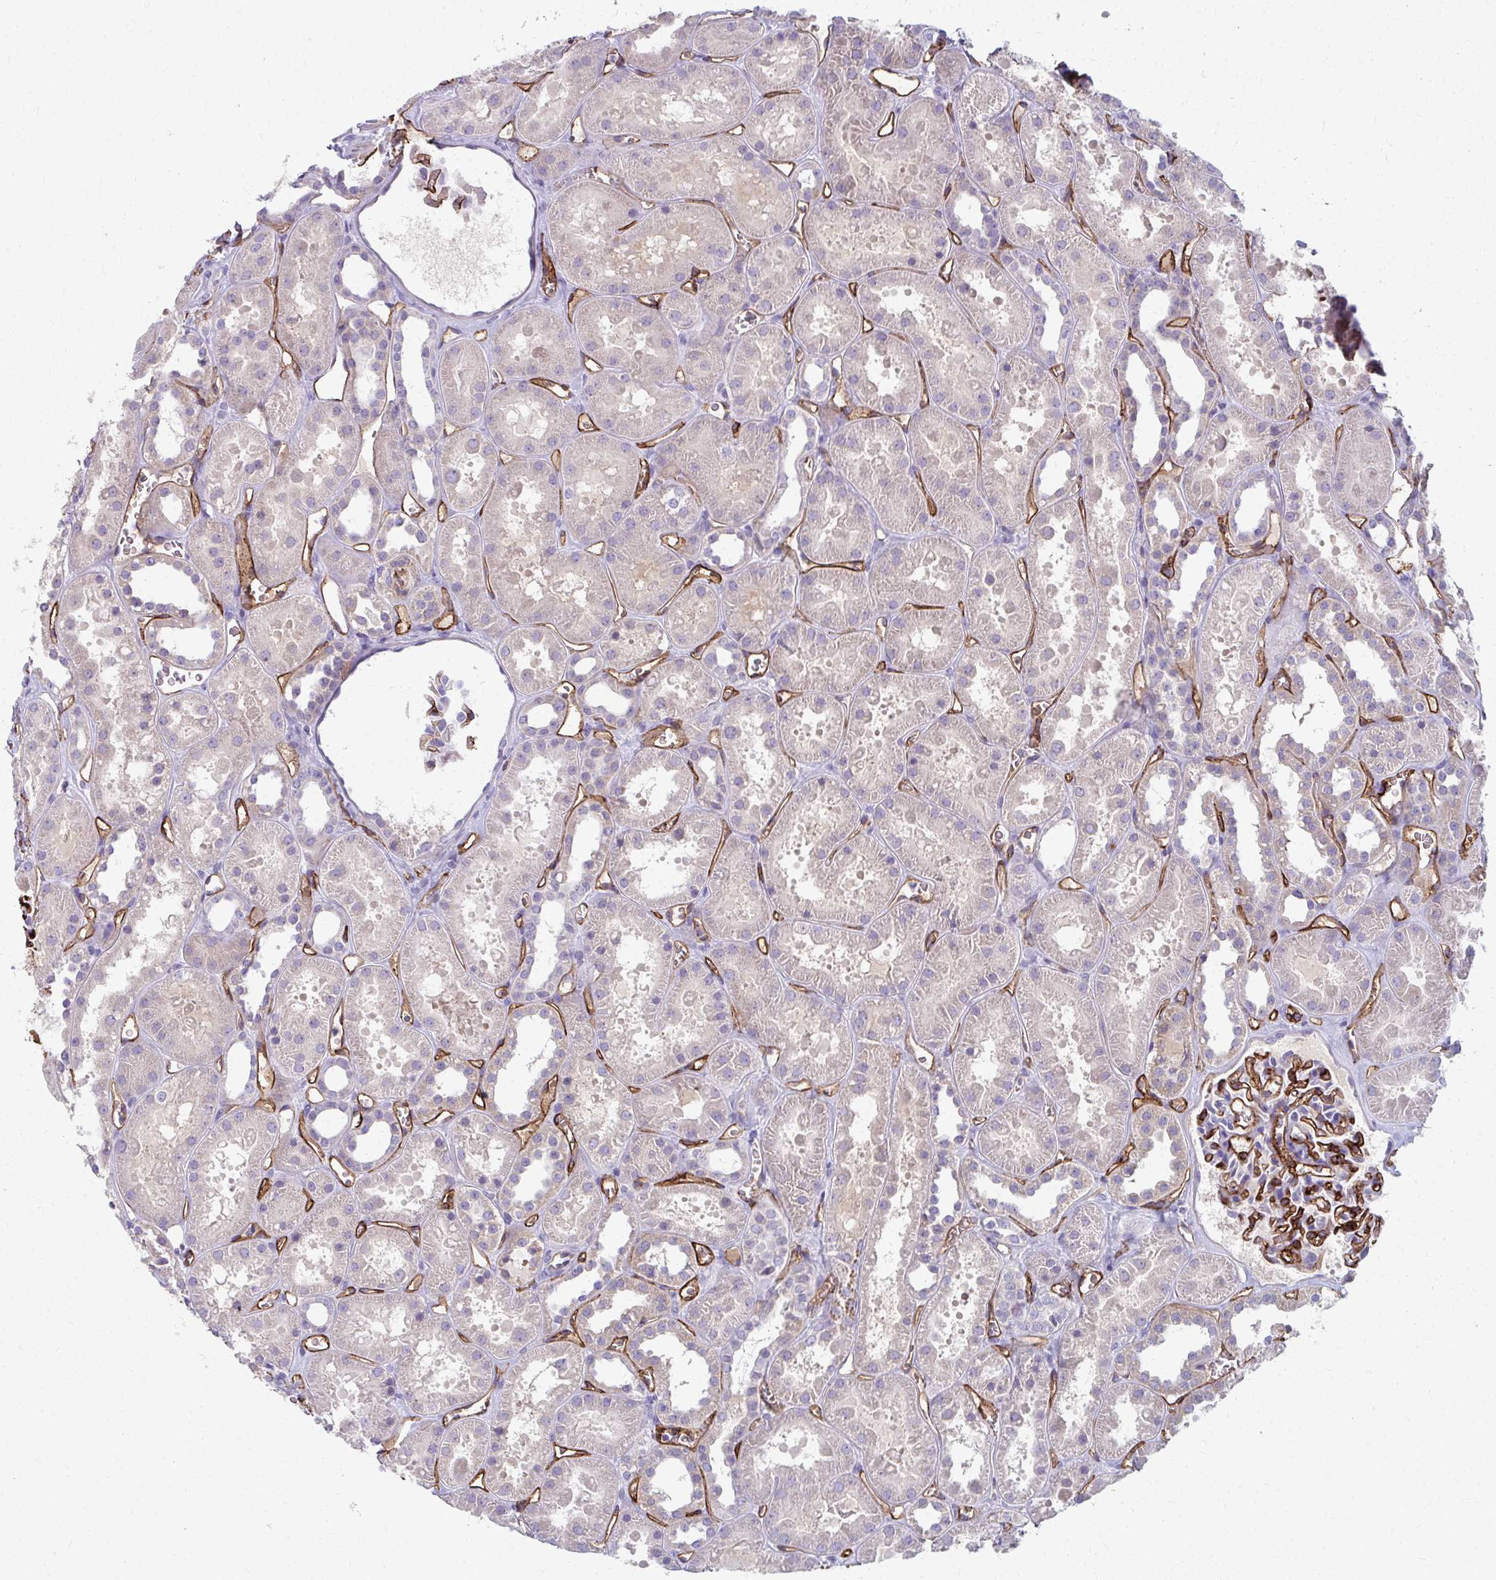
{"staining": {"intensity": "strong", "quantity": "25%-75%", "location": "cytoplasmic/membranous"}, "tissue": "kidney", "cell_type": "Cells in glomeruli", "image_type": "normal", "snomed": [{"axis": "morphology", "description": "Normal tissue, NOS"}, {"axis": "topography", "description": "Kidney"}], "caption": "Unremarkable kidney exhibits strong cytoplasmic/membranous expression in about 25%-75% of cells in glomeruli, visualized by immunohistochemistry. (DAB IHC, brown staining for protein, blue staining for nuclei).", "gene": "ADIPOQ", "patient": {"sex": "female", "age": 41}}